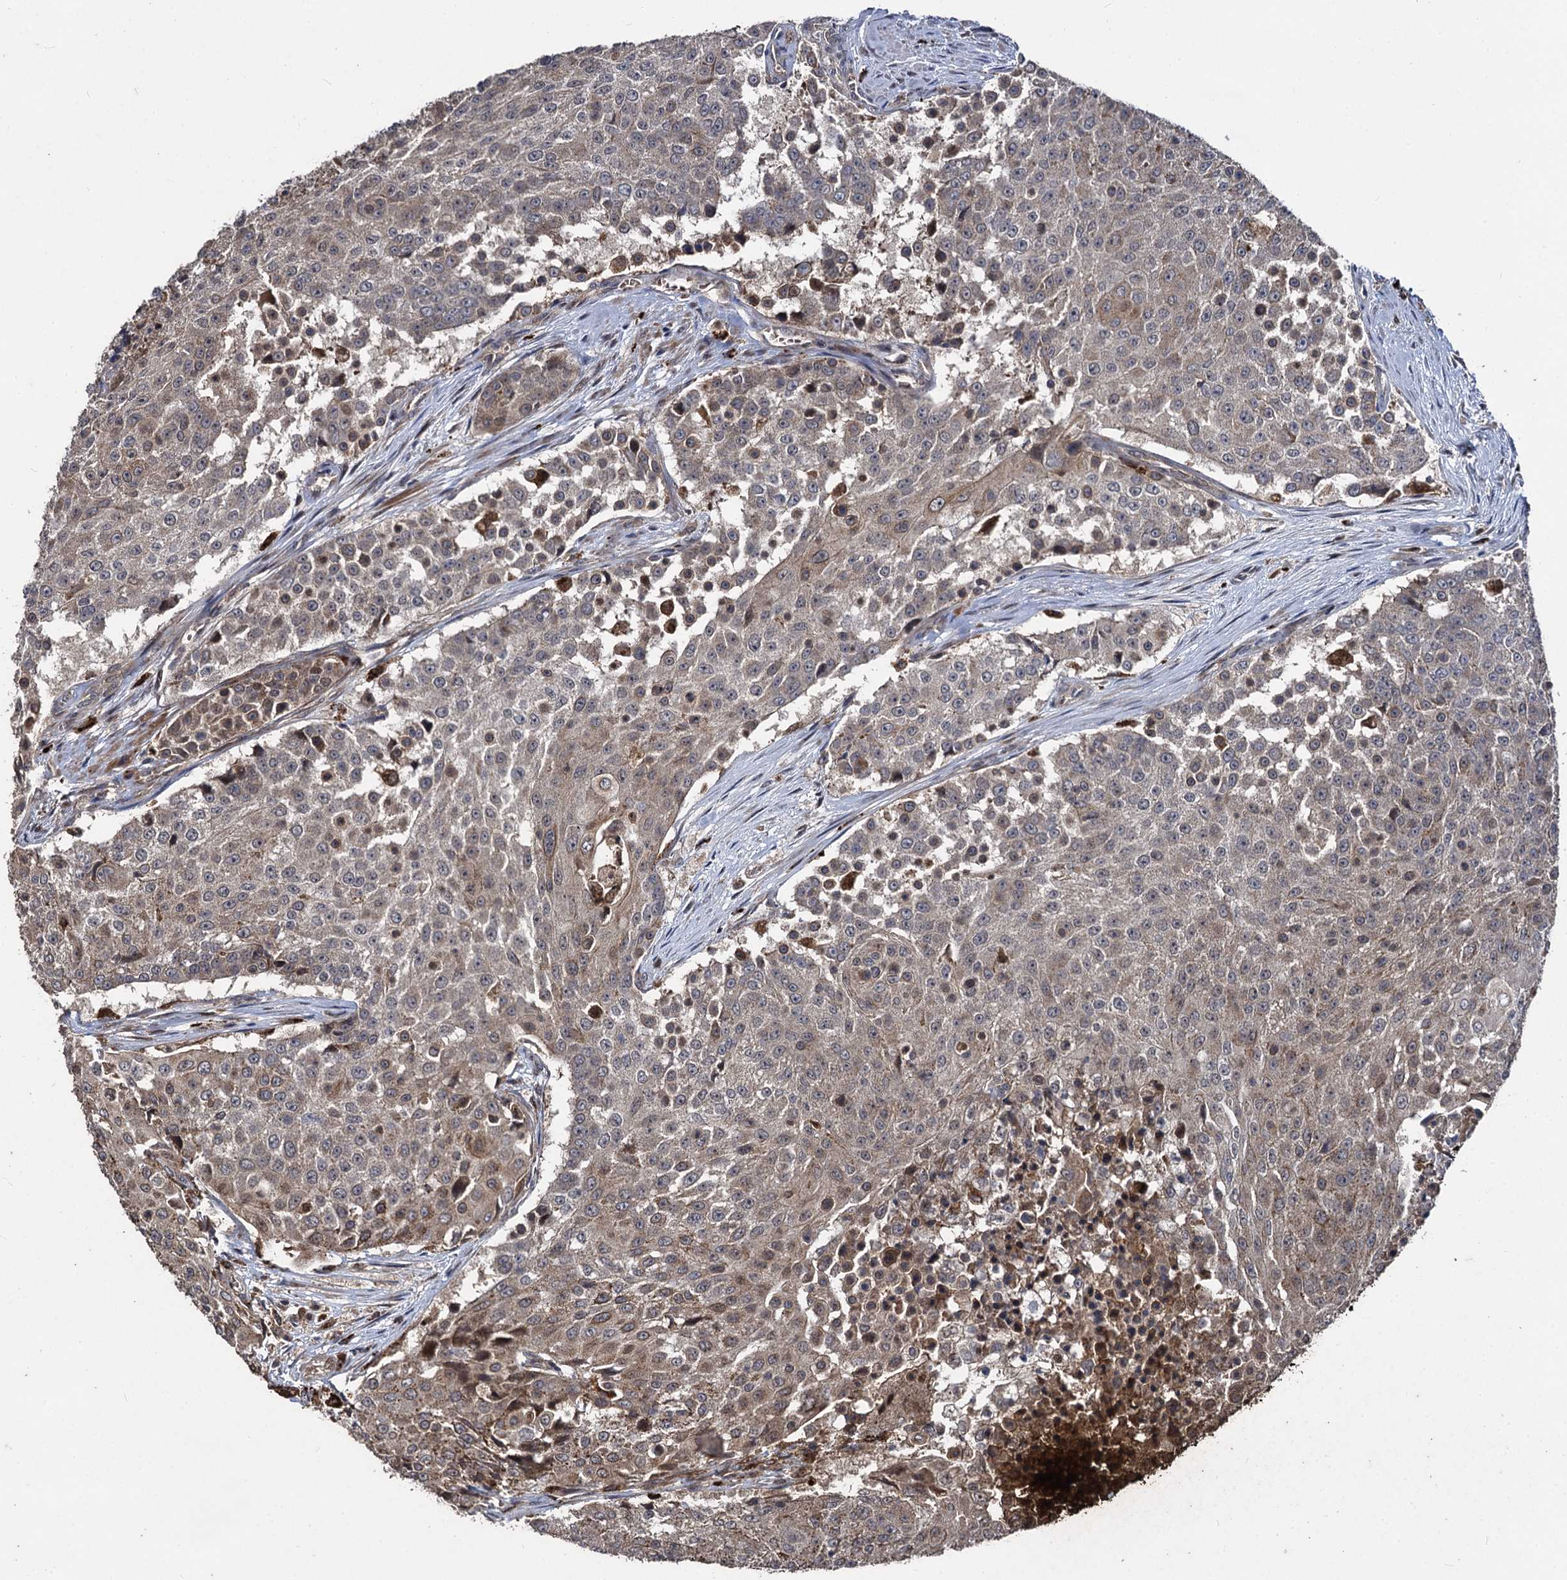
{"staining": {"intensity": "moderate", "quantity": "25%-75%", "location": "cytoplasmic/membranous"}, "tissue": "urothelial cancer", "cell_type": "Tumor cells", "image_type": "cancer", "snomed": [{"axis": "morphology", "description": "Urothelial carcinoma, High grade"}, {"axis": "topography", "description": "Urinary bladder"}], "caption": "Urothelial carcinoma (high-grade) tissue shows moderate cytoplasmic/membranous staining in approximately 25%-75% of tumor cells (DAB = brown stain, brightfield microscopy at high magnification).", "gene": "BCL2L2", "patient": {"sex": "female", "age": 63}}